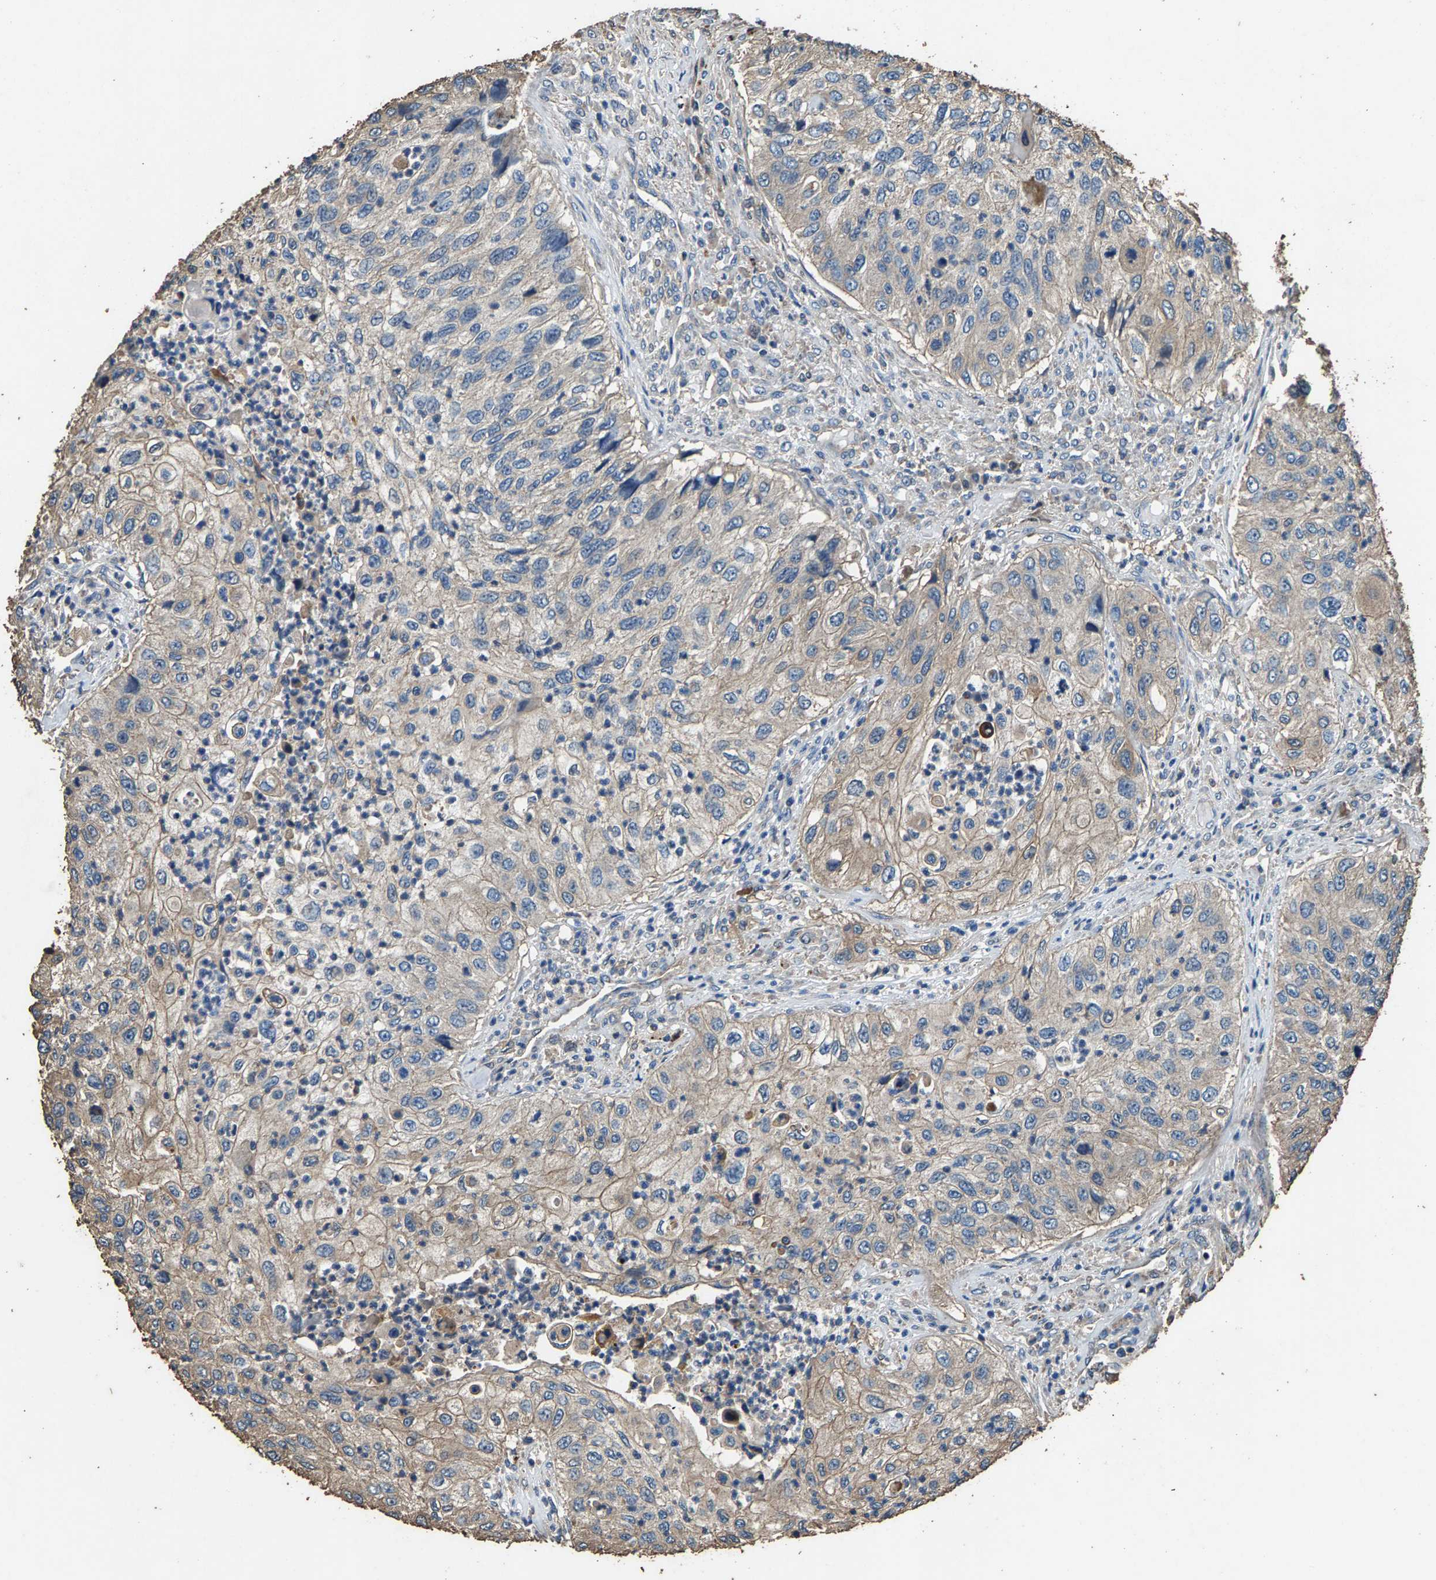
{"staining": {"intensity": "weak", "quantity": "<25%", "location": "cytoplasmic/membranous"}, "tissue": "urothelial cancer", "cell_type": "Tumor cells", "image_type": "cancer", "snomed": [{"axis": "morphology", "description": "Urothelial carcinoma, High grade"}, {"axis": "topography", "description": "Urinary bladder"}], "caption": "Histopathology image shows no protein positivity in tumor cells of urothelial cancer tissue.", "gene": "MRPL27", "patient": {"sex": "female", "age": 60}}